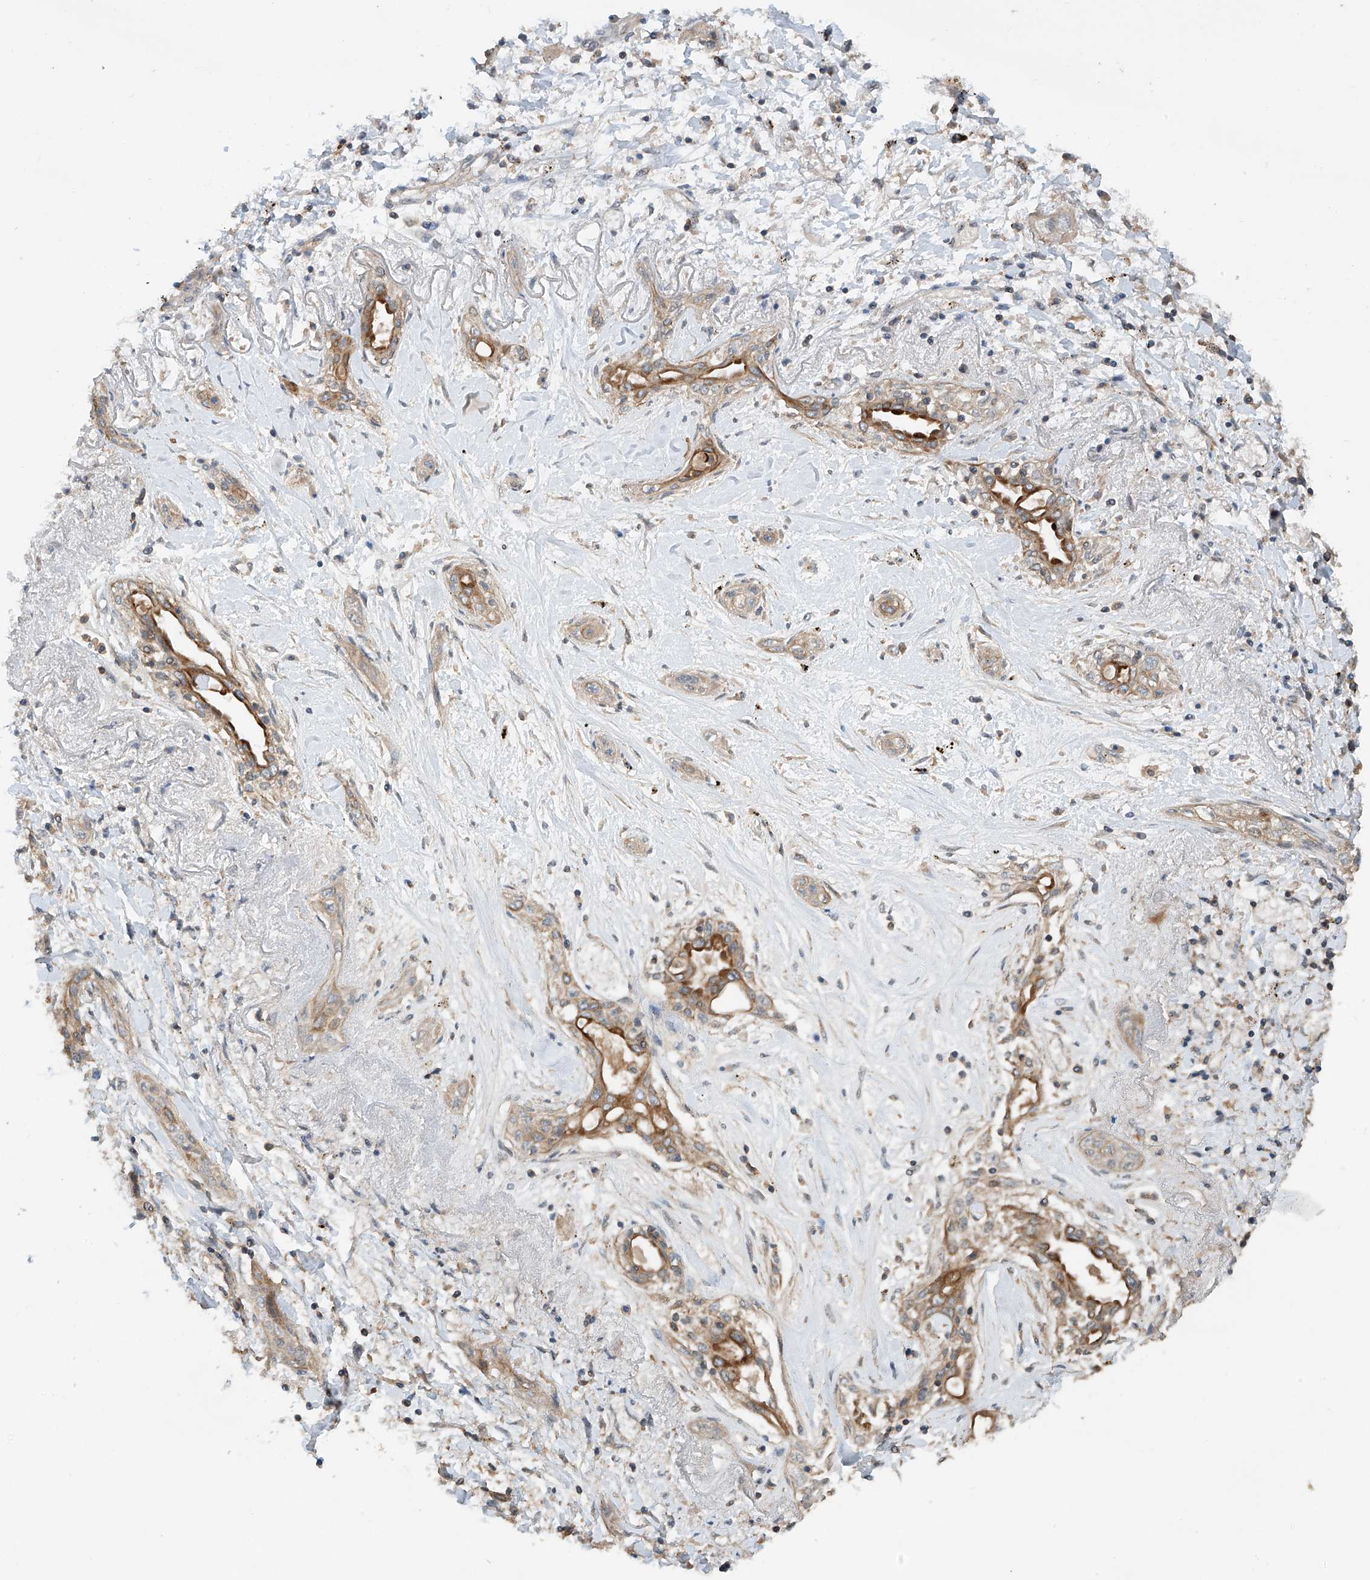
{"staining": {"intensity": "strong", "quantity": "<25%", "location": "cytoplasmic/membranous"}, "tissue": "lung cancer", "cell_type": "Tumor cells", "image_type": "cancer", "snomed": [{"axis": "morphology", "description": "Squamous cell carcinoma, NOS"}, {"axis": "topography", "description": "Lung"}], "caption": "Immunohistochemistry micrograph of neoplastic tissue: lung squamous cell carcinoma stained using IHC reveals medium levels of strong protein expression localized specifically in the cytoplasmic/membranous of tumor cells, appearing as a cytoplasmic/membranous brown color.", "gene": "RPAIN", "patient": {"sex": "female", "age": 47}}